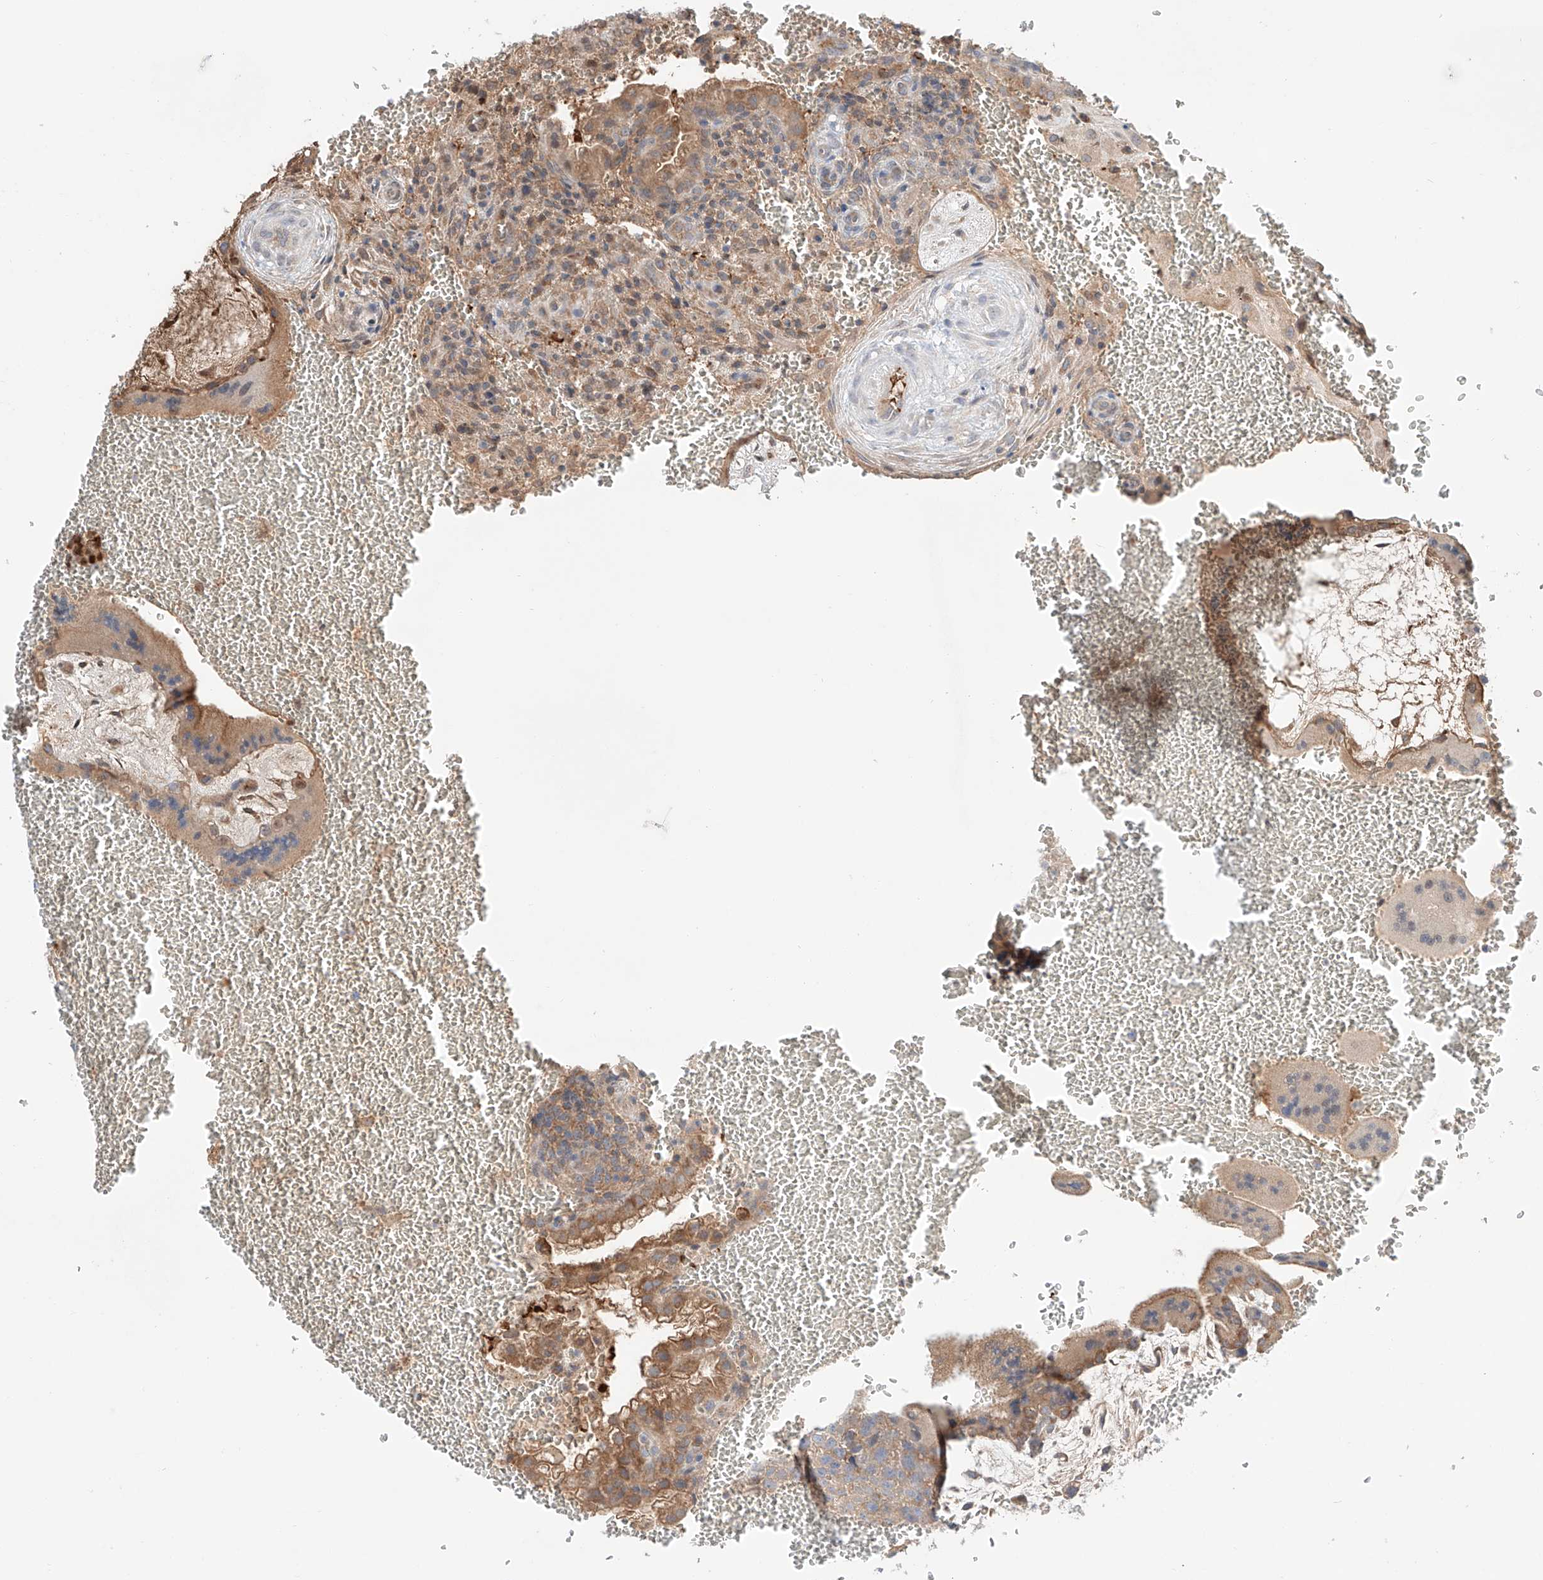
{"staining": {"intensity": "weak", "quantity": ">75%", "location": "cytoplasmic/membranous"}, "tissue": "placenta", "cell_type": "Decidual cells", "image_type": "normal", "snomed": [{"axis": "morphology", "description": "Normal tissue, NOS"}, {"axis": "topography", "description": "Placenta"}], "caption": "Placenta stained with IHC demonstrates weak cytoplasmic/membranous expression in approximately >75% of decidual cells.", "gene": "PGGT1B", "patient": {"sex": "female", "age": 35}}